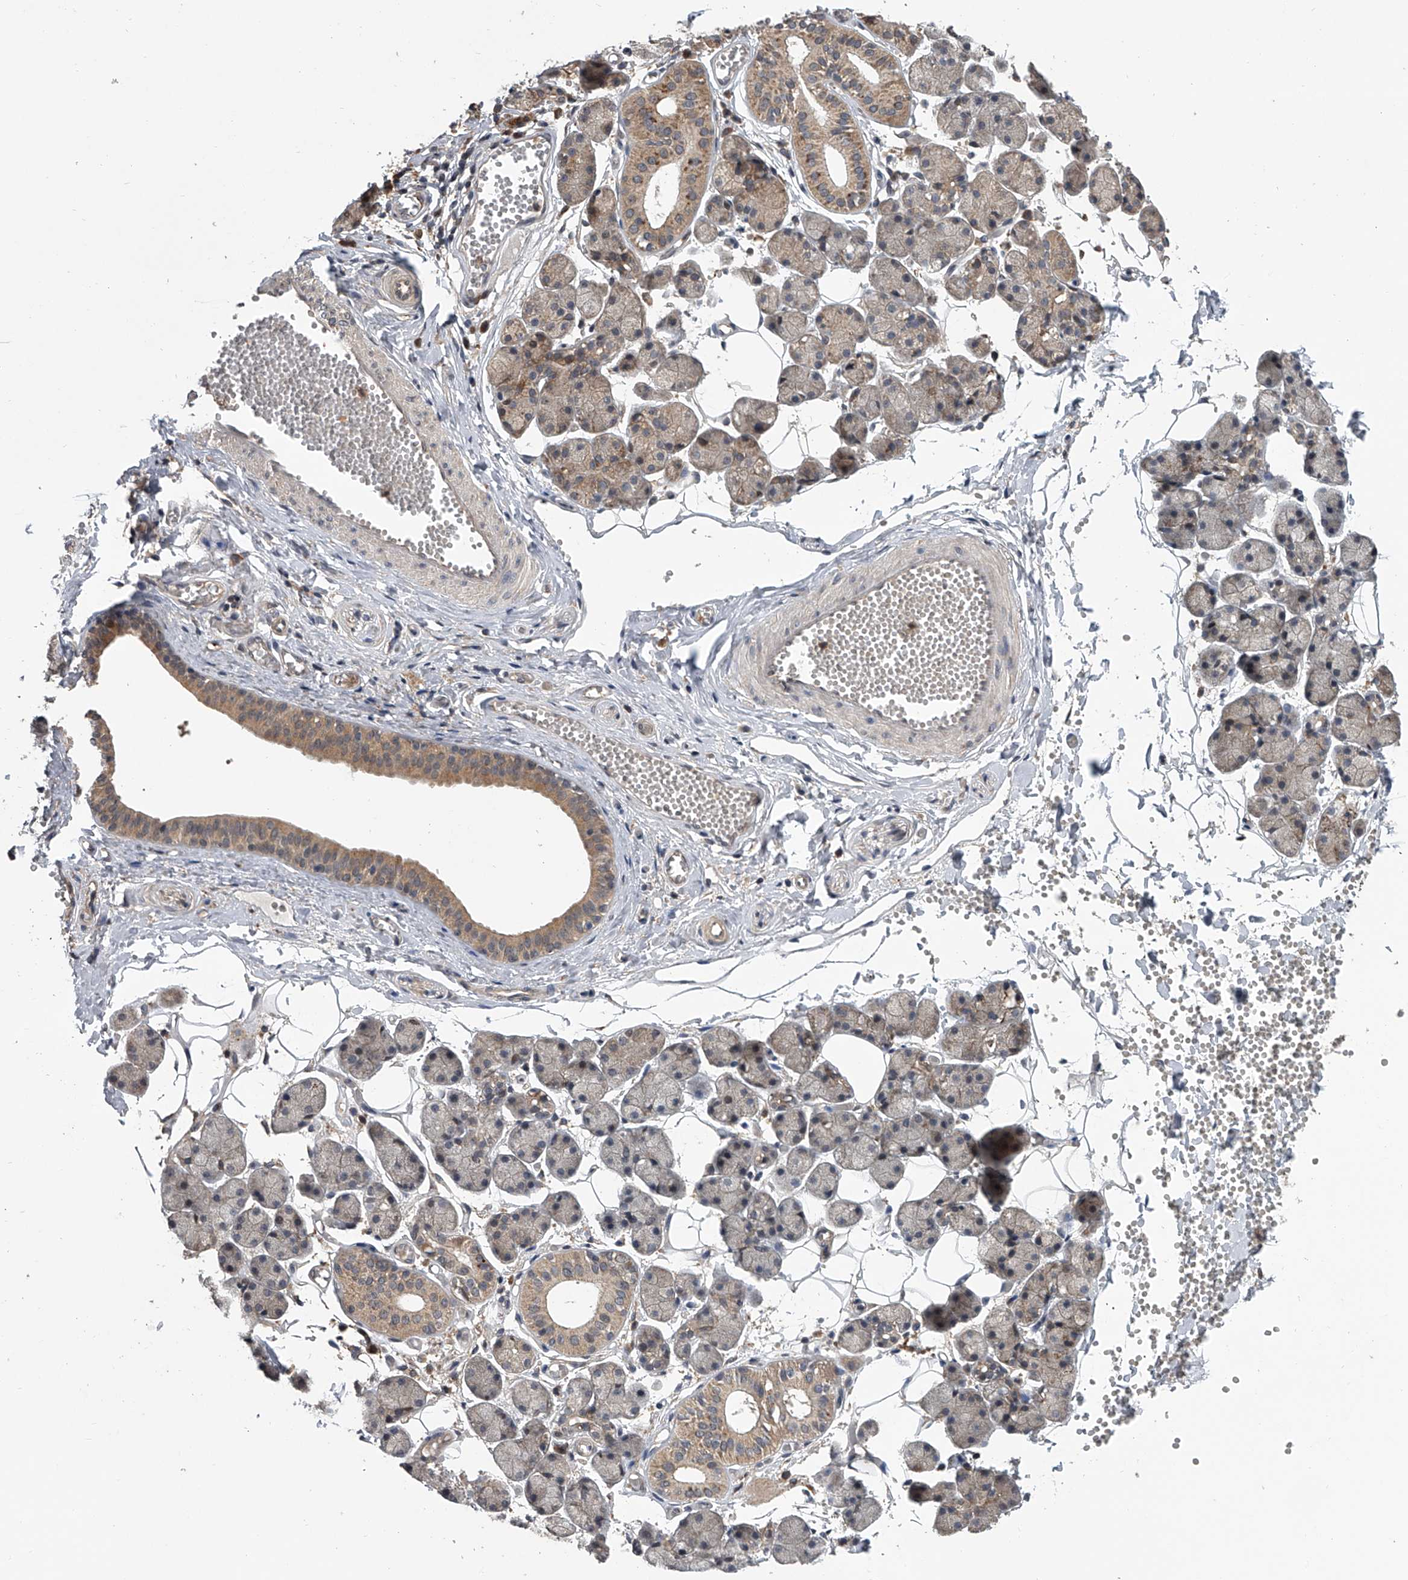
{"staining": {"intensity": "moderate", "quantity": "25%-75%", "location": "cytoplasmic/membranous"}, "tissue": "salivary gland", "cell_type": "Glandular cells", "image_type": "normal", "snomed": [{"axis": "morphology", "description": "Normal tissue, NOS"}, {"axis": "topography", "description": "Salivary gland"}], "caption": "Protein staining exhibits moderate cytoplasmic/membranous positivity in about 25%-75% of glandular cells in benign salivary gland. The staining is performed using DAB brown chromogen to label protein expression. The nuclei are counter-stained blue using hematoxylin.", "gene": "GEMIN8", "patient": {"sex": "female", "age": 33}}